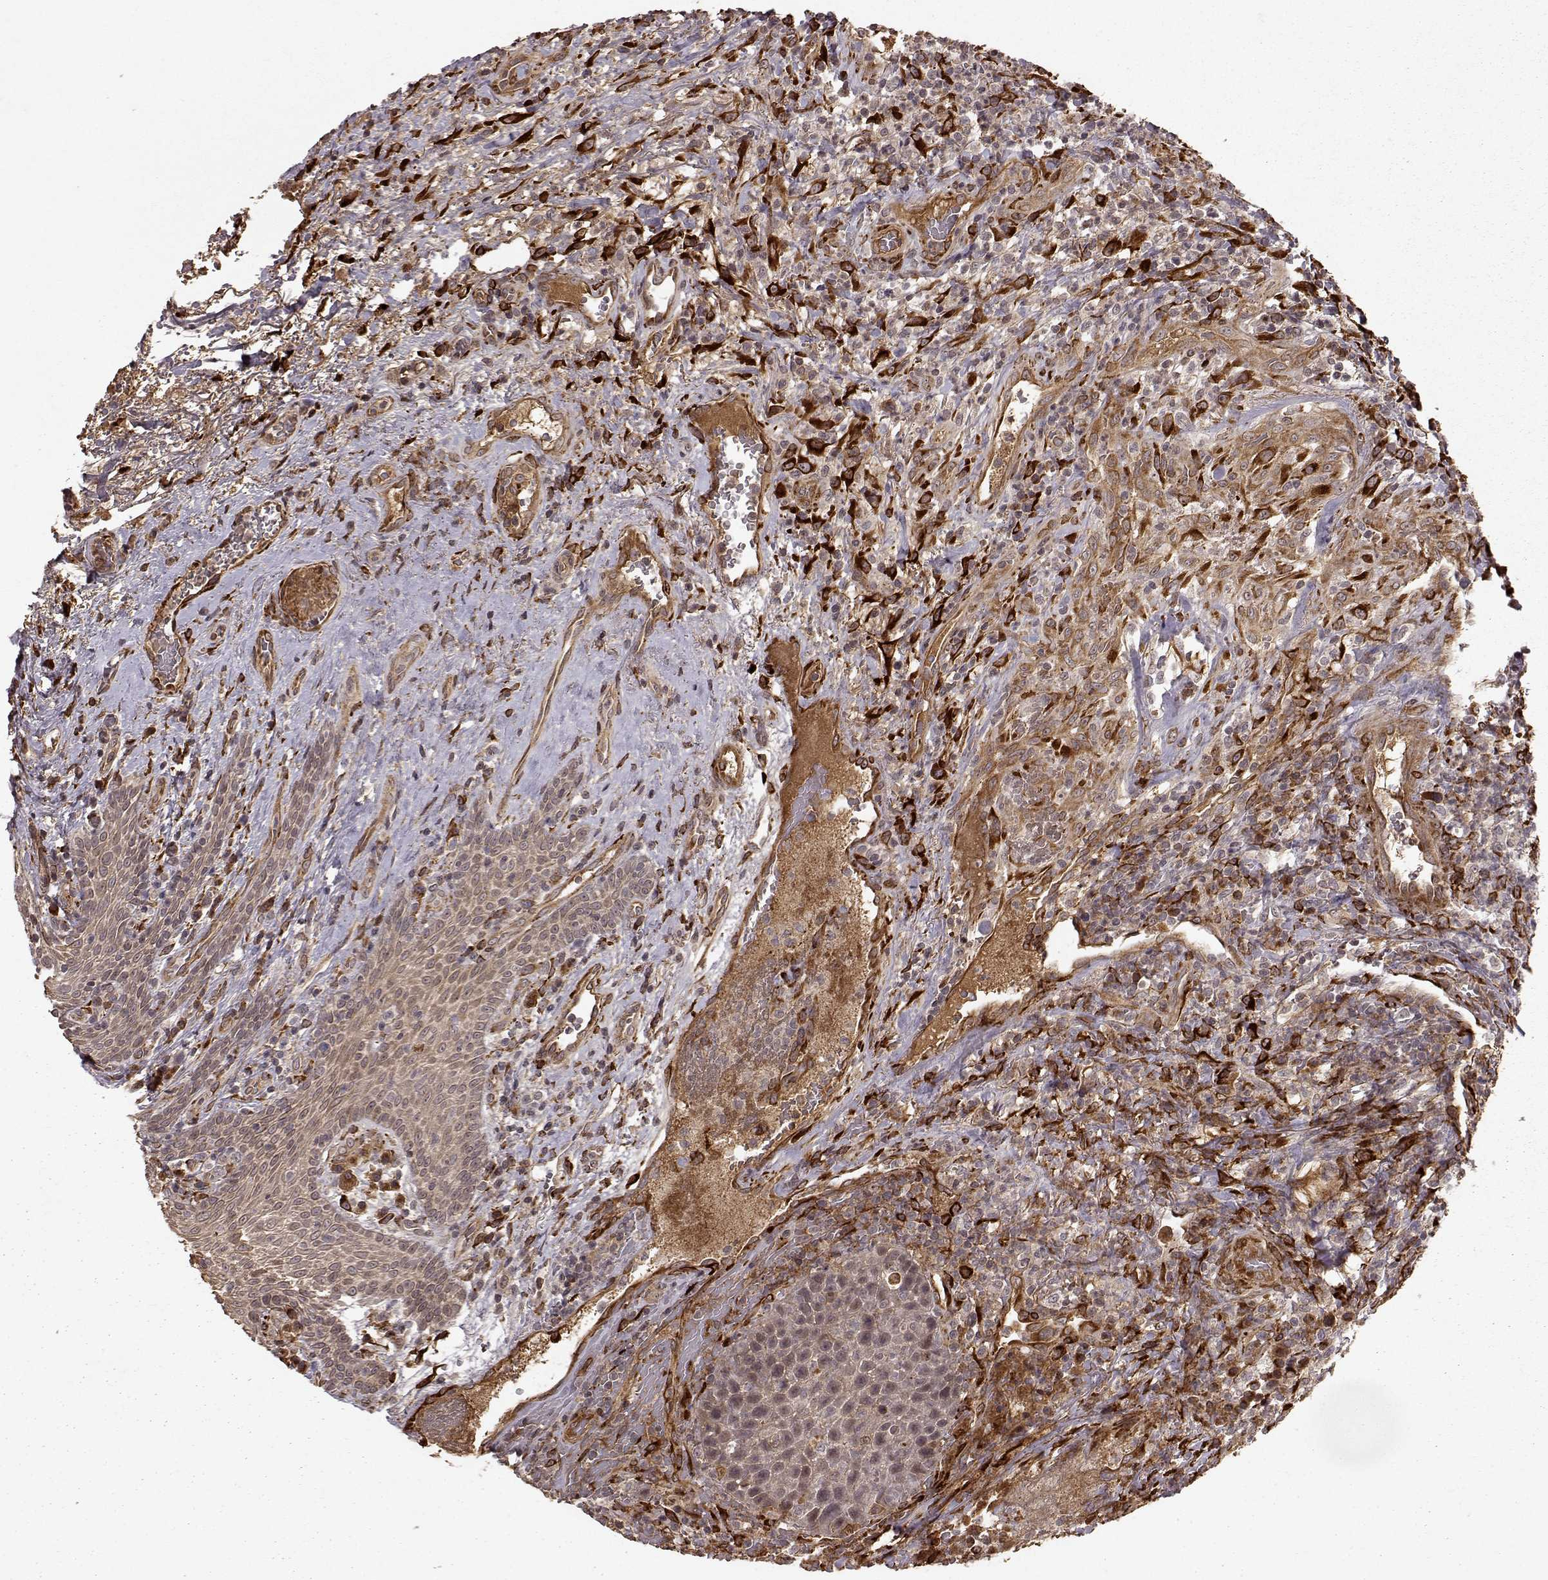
{"staining": {"intensity": "weak", "quantity": "<25%", "location": "cytoplasmic/membranous"}, "tissue": "head and neck cancer", "cell_type": "Tumor cells", "image_type": "cancer", "snomed": [{"axis": "morphology", "description": "Squamous cell carcinoma, NOS"}, {"axis": "topography", "description": "Head-Neck"}], "caption": "Immunohistochemistry (IHC) micrograph of head and neck cancer (squamous cell carcinoma) stained for a protein (brown), which reveals no positivity in tumor cells. The staining was performed using DAB to visualize the protein expression in brown, while the nuclei were stained in blue with hematoxylin (Magnification: 20x).", "gene": "FSTL1", "patient": {"sex": "male", "age": 69}}